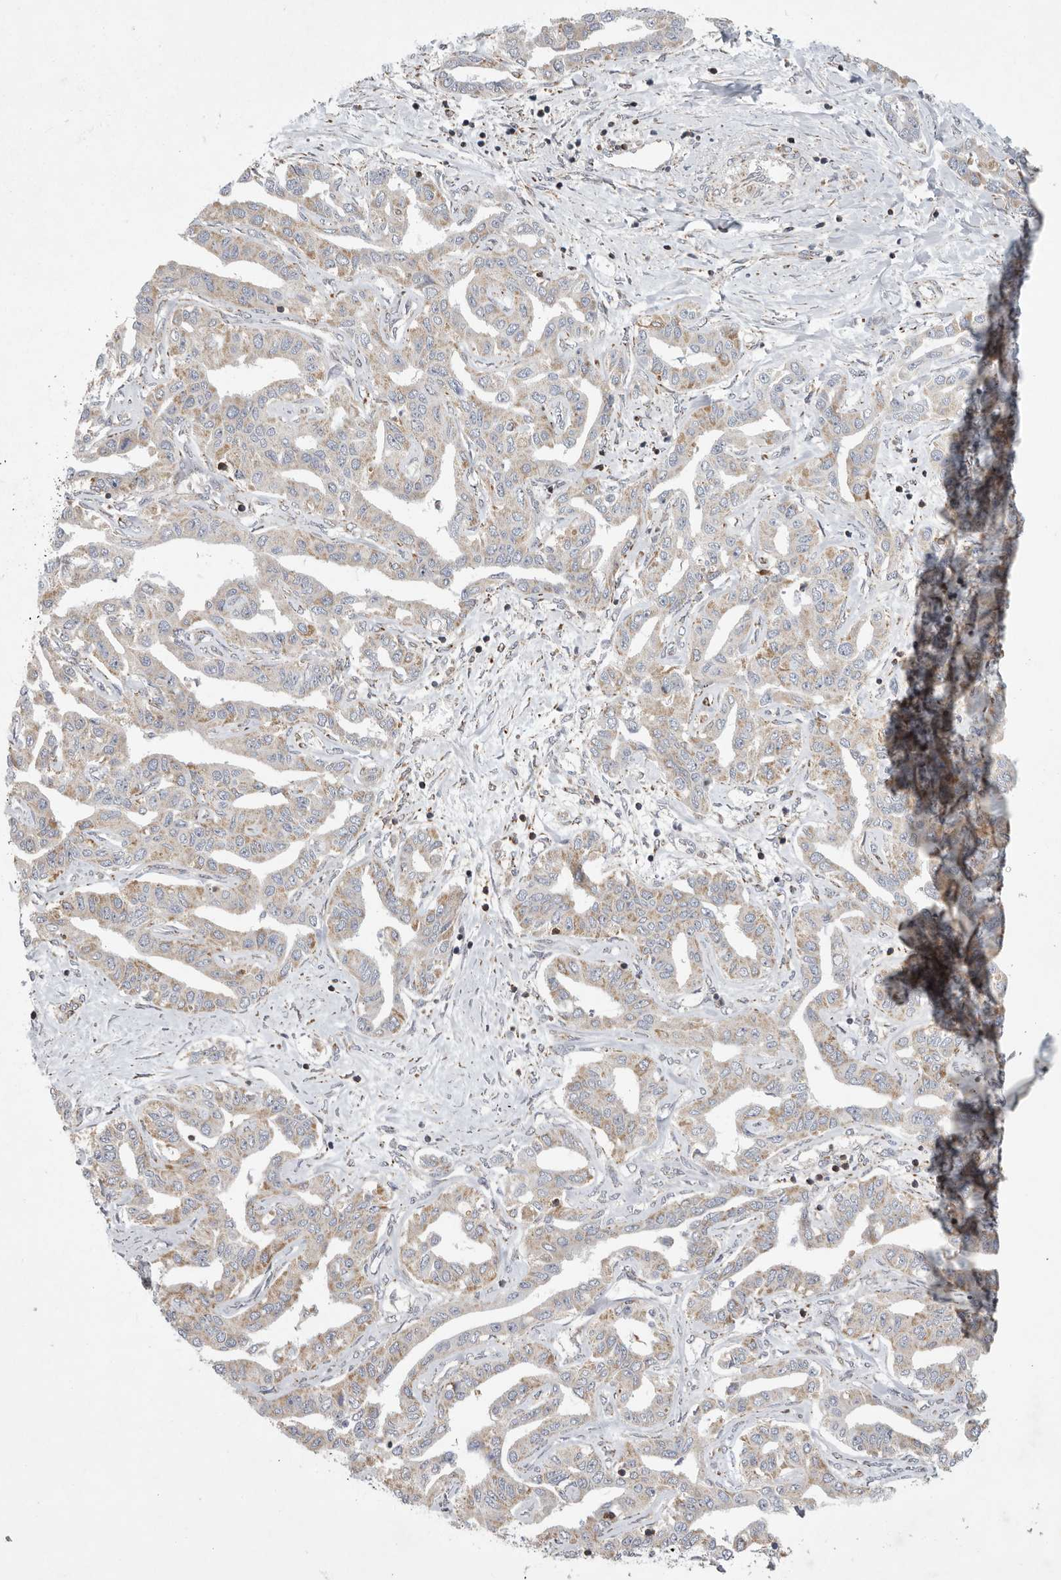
{"staining": {"intensity": "weak", "quantity": ">75%", "location": "cytoplasmic/membranous"}, "tissue": "liver cancer", "cell_type": "Tumor cells", "image_type": "cancer", "snomed": [{"axis": "morphology", "description": "Cholangiocarcinoma"}, {"axis": "topography", "description": "Liver"}], "caption": "Protein analysis of cholangiocarcinoma (liver) tissue exhibits weak cytoplasmic/membranous expression in approximately >75% of tumor cells. (DAB IHC with brightfield microscopy, high magnification).", "gene": "MPZL1", "patient": {"sex": "male", "age": 59}}